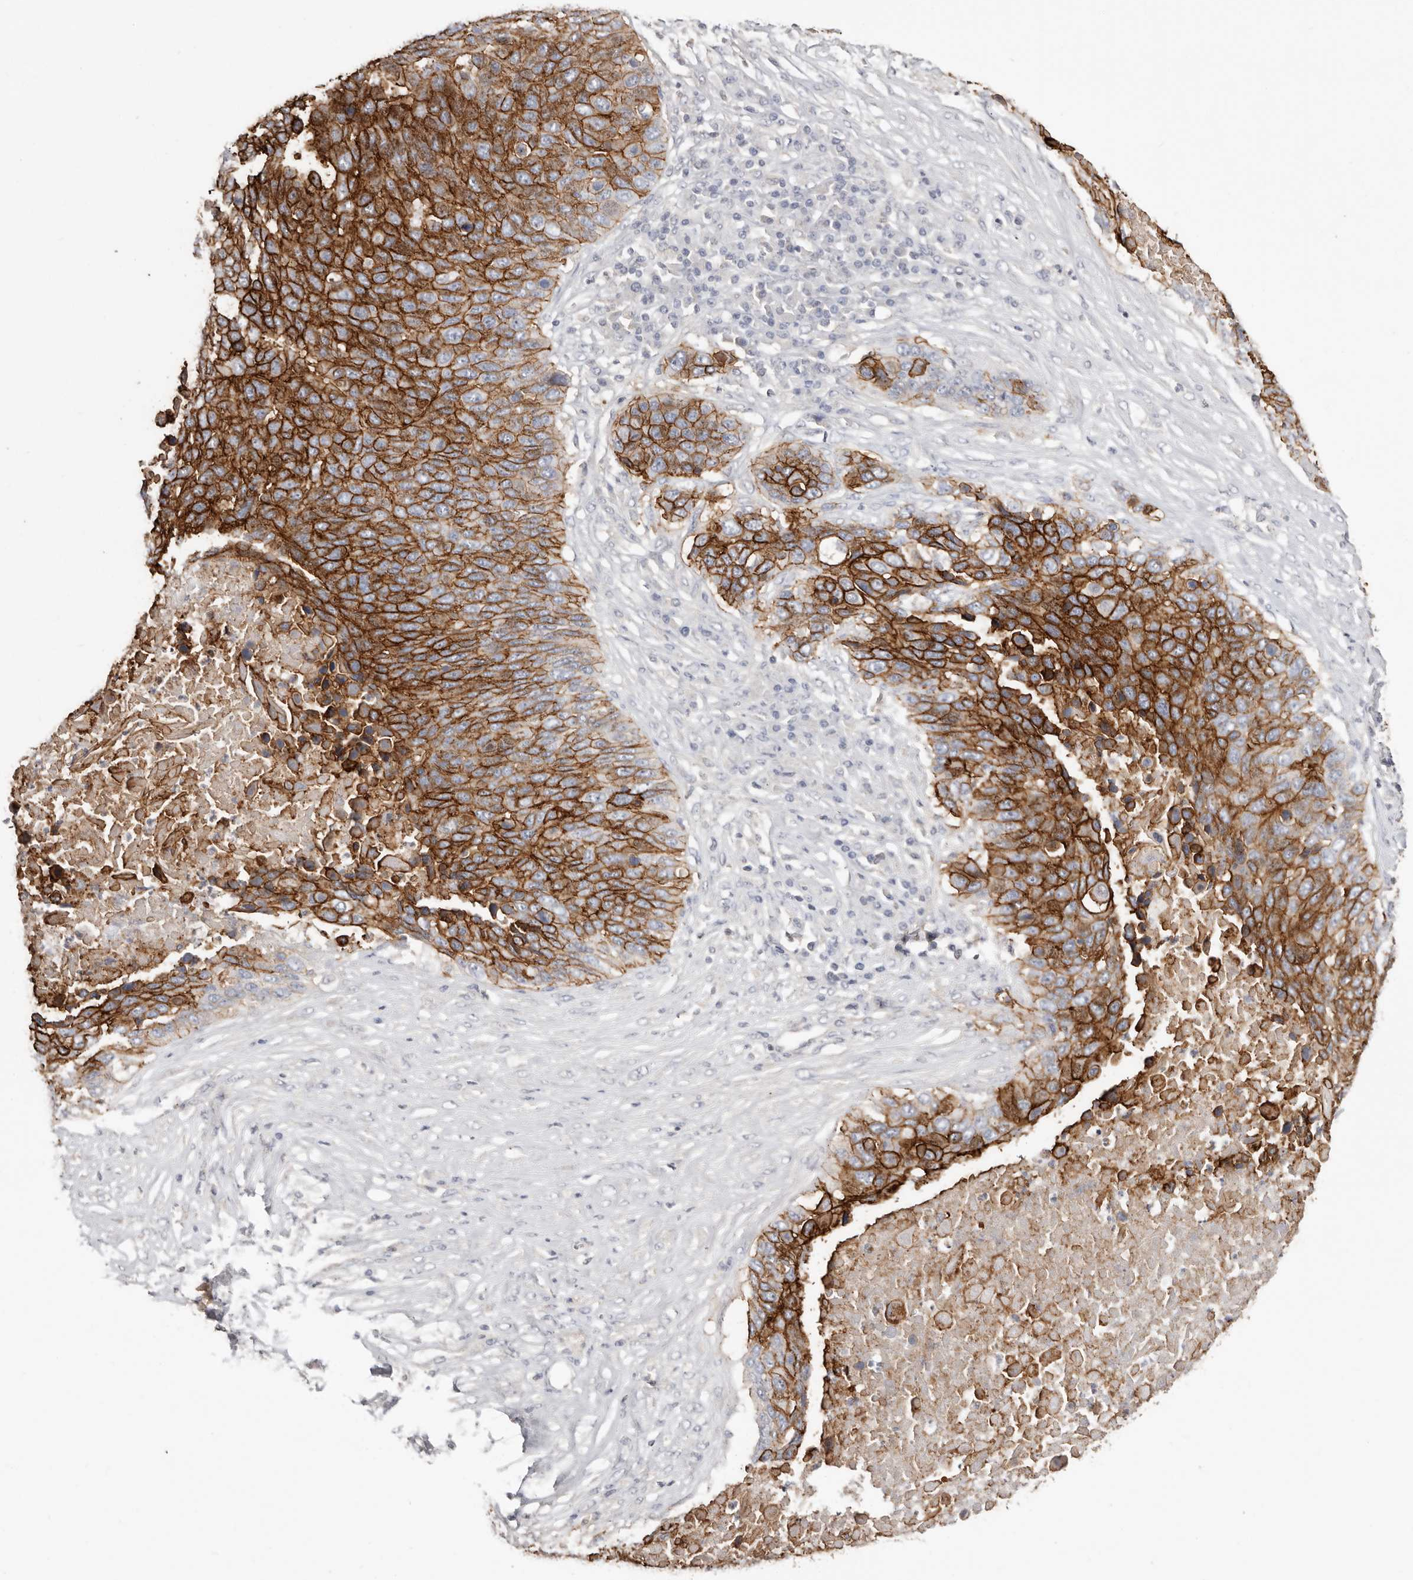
{"staining": {"intensity": "strong", "quantity": ">75%", "location": "cytoplasmic/membranous"}, "tissue": "lung cancer", "cell_type": "Tumor cells", "image_type": "cancer", "snomed": [{"axis": "morphology", "description": "Squamous cell carcinoma, NOS"}, {"axis": "topography", "description": "Lung"}], "caption": "Strong cytoplasmic/membranous expression is appreciated in about >75% of tumor cells in lung cancer (squamous cell carcinoma).", "gene": "S100A14", "patient": {"sex": "male", "age": 66}}